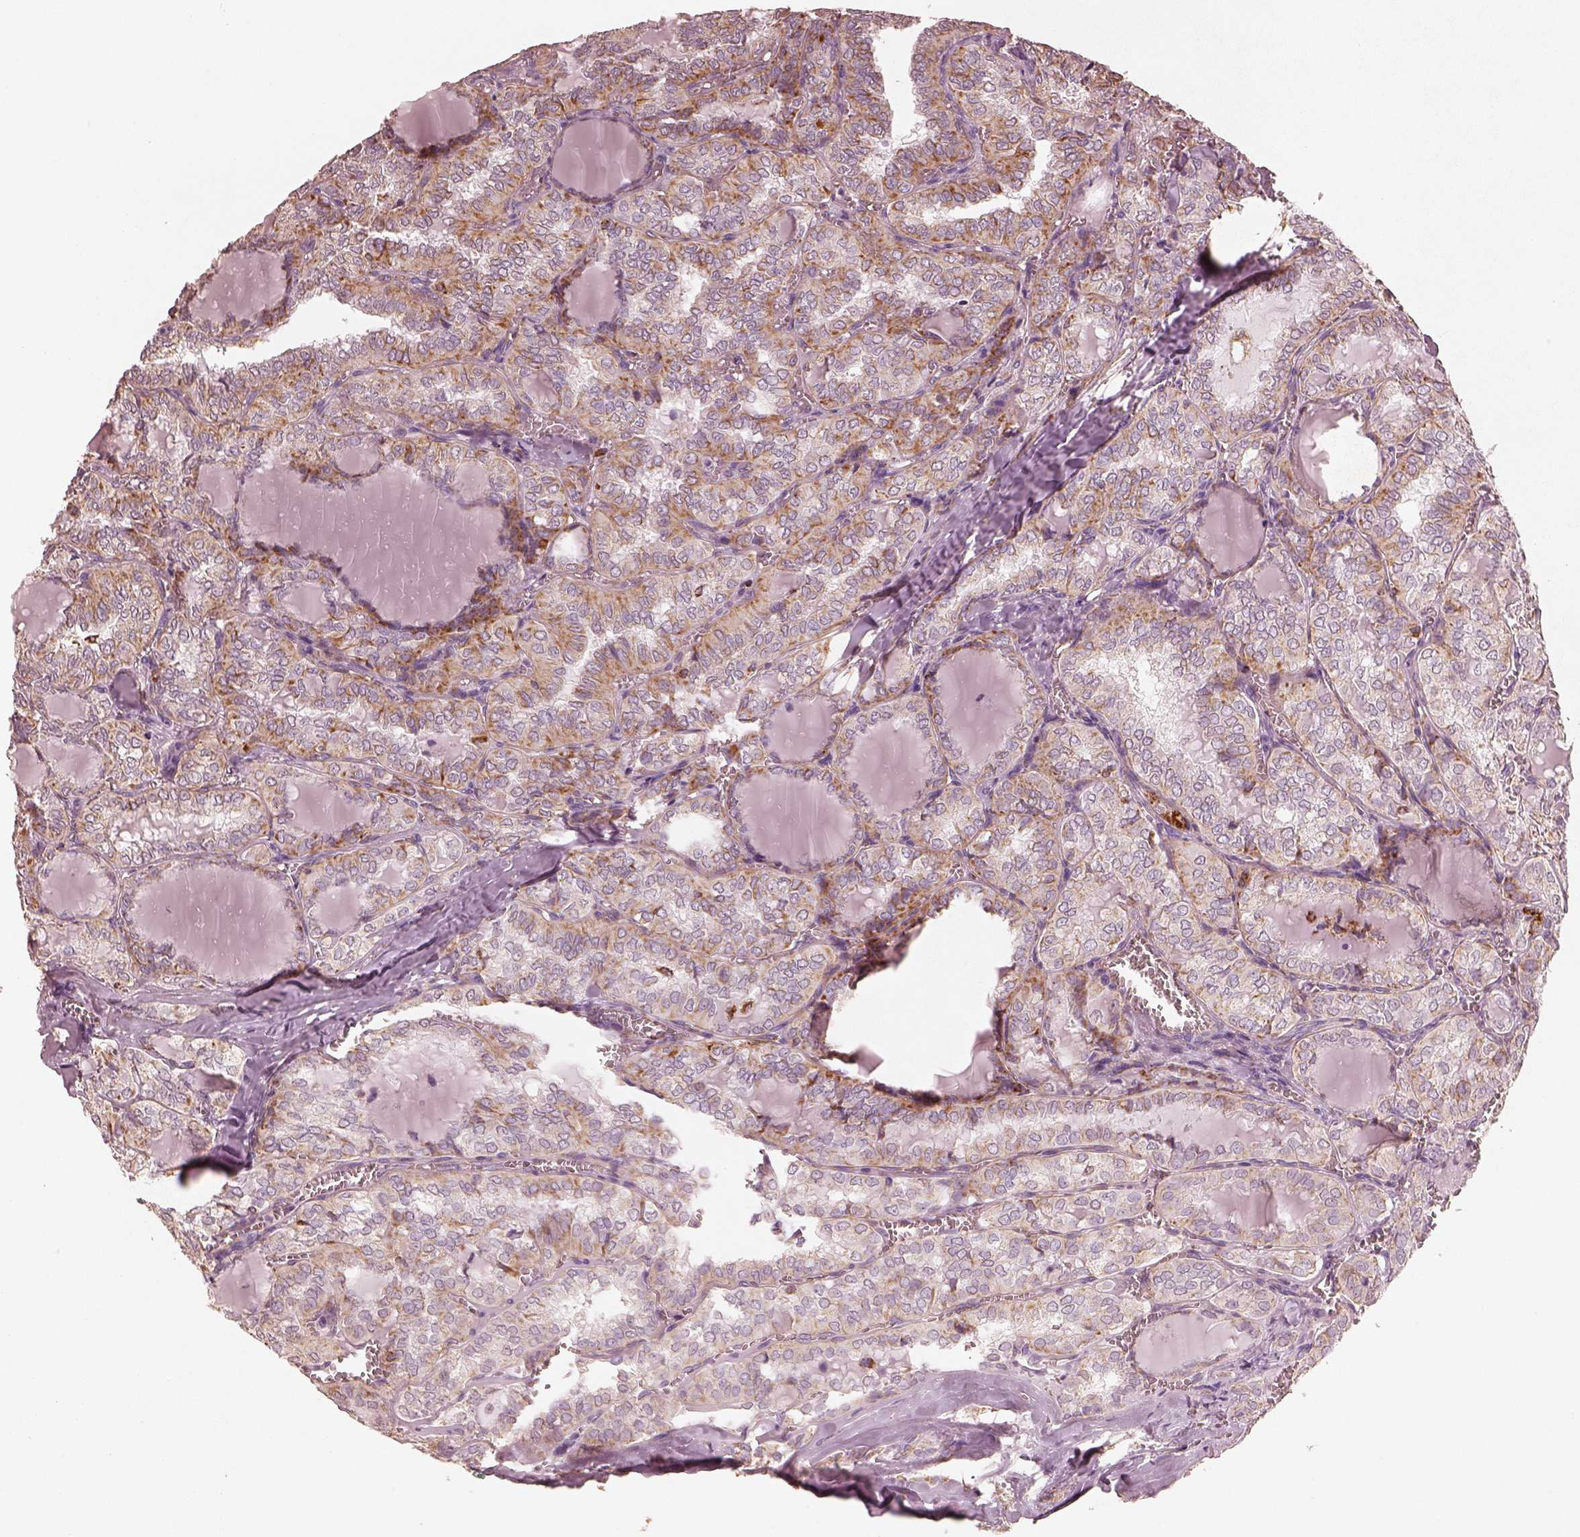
{"staining": {"intensity": "moderate", "quantity": ">75%", "location": "cytoplasmic/membranous"}, "tissue": "thyroid cancer", "cell_type": "Tumor cells", "image_type": "cancer", "snomed": [{"axis": "morphology", "description": "Papillary adenocarcinoma, NOS"}, {"axis": "topography", "description": "Thyroid gland"}], "caption": "Papillary adenocarcinoma (thyroid) stained for a protein (brown) displays moderate cytoplasmic/membranous positive positivity in about >75% of tumor cells.", "gene": "ENTPD6", "patient": {"sex": "female", "age": 41}}